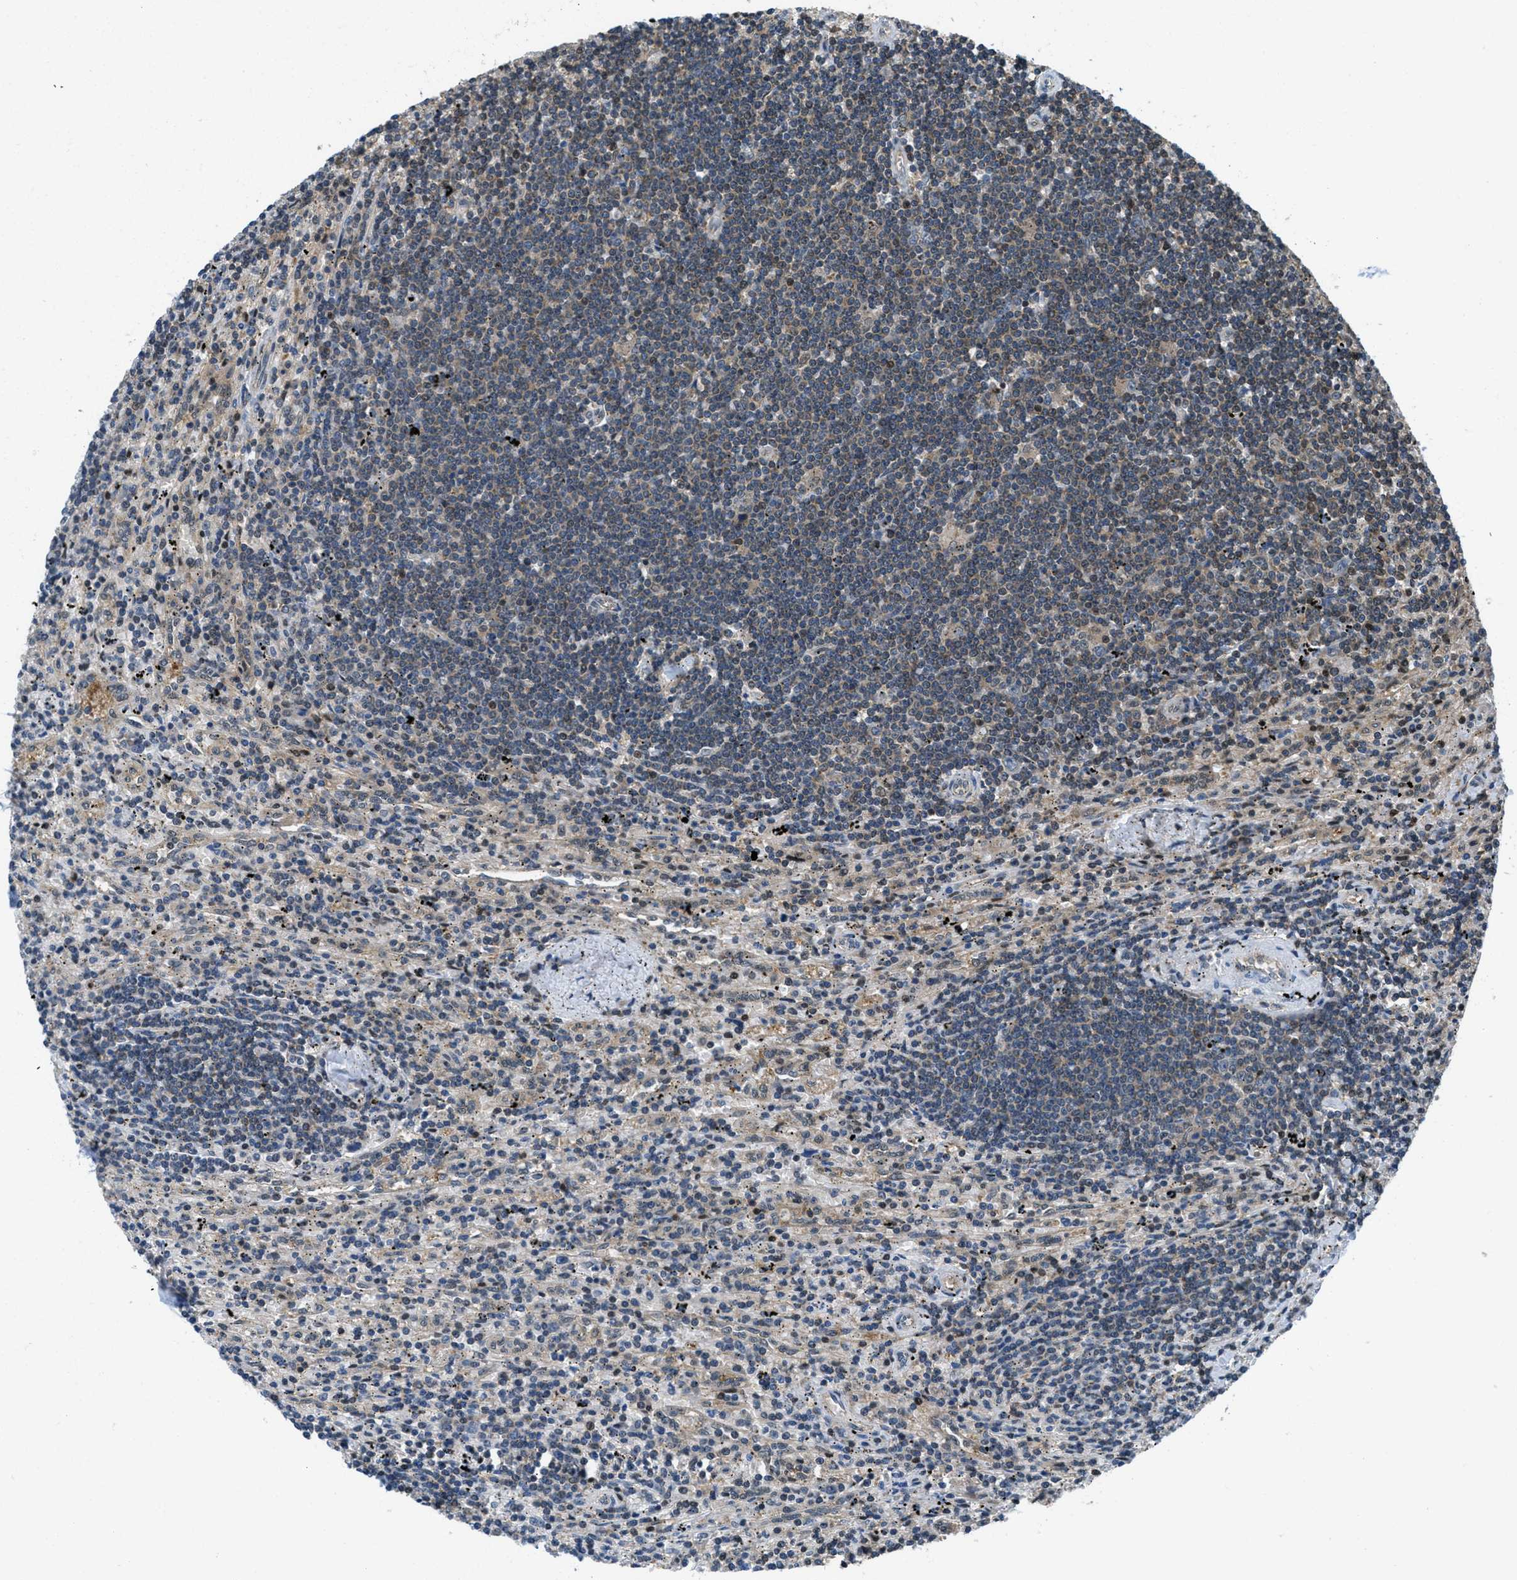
{"staining": {"intensity": "weak", "quantity": "25%-75%", "location": "cytoplasmic/membranous"}, "tissue": "lymphoma", "cell_type": "Tumor cells", "image_type": "cancer", "snomed": [{"axis": "morphology", "description": "Malignant lymphoma, non-Hodgkin's type, Low grade"}, {"axis": "topography", "description": "Spleen"}], "caption": "High-power microscopy captured an immunohistochemistry (IHC) image of lymphoma, revealing weak cytoplasmic/membranous expression in about 25%-75% of tumor cells.", "gene": "PIP5K1C", "patient": {"sex": "male", "age": 76}}